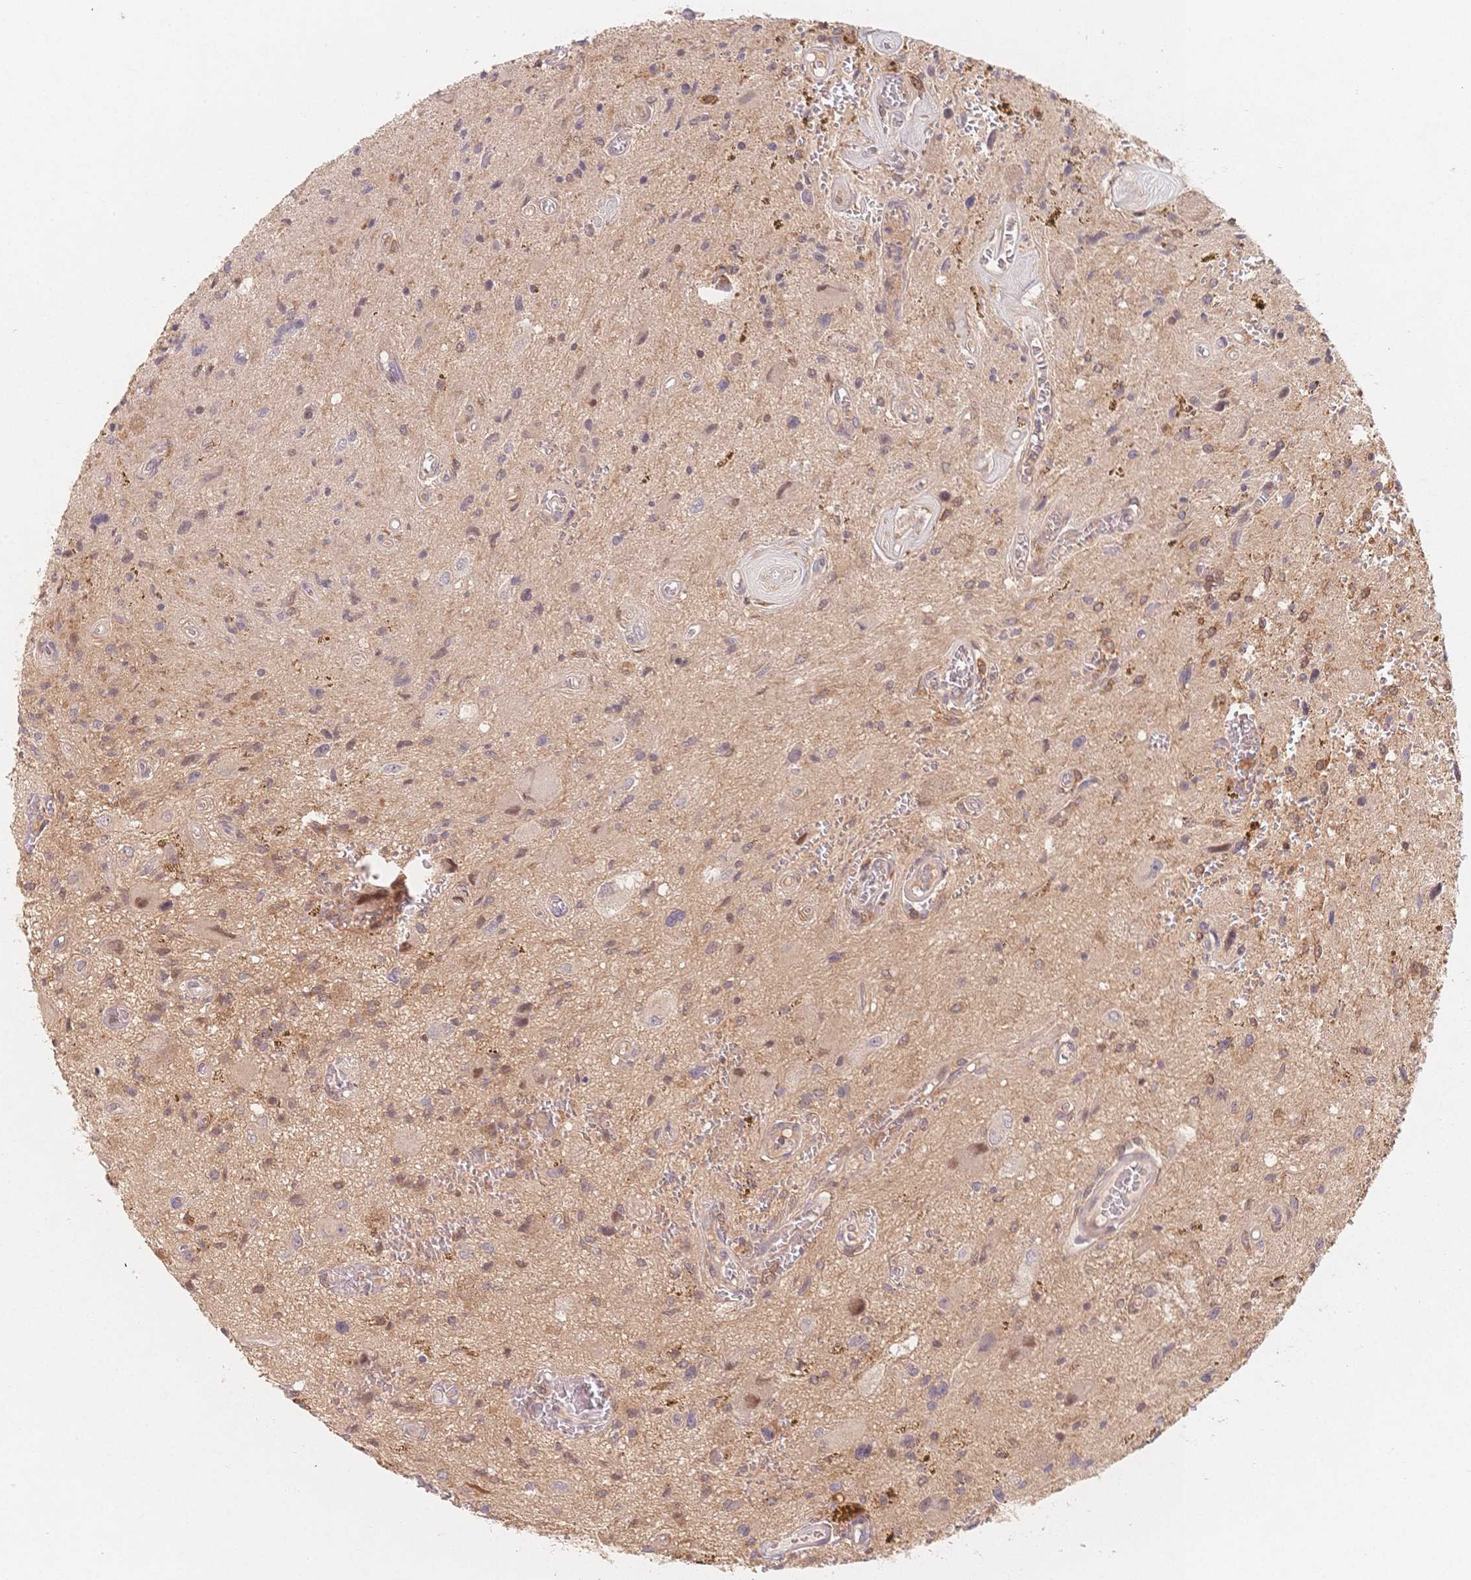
{"staining": {"intensity": "weak", "quantity": "<25%", "location": "cytoplasmic/membranous"}, "tissue": "glioma", "cell_type": "Tumor cells", "image_type": "cancer", "snomed": [{"axis": "morphology", "description": "Glioma, malignant, Low grade"}, {"axis": "topography", "description": "Cerebellum"}], "caption": "A high-resolution image shows immunohistochemistry (IHC) staining of malignant glioma (low-grade), which demonstrates no significant positivity in tumor cells.", "gene": "C12orf75", "patient": {"sex": "female", "age": 14}}